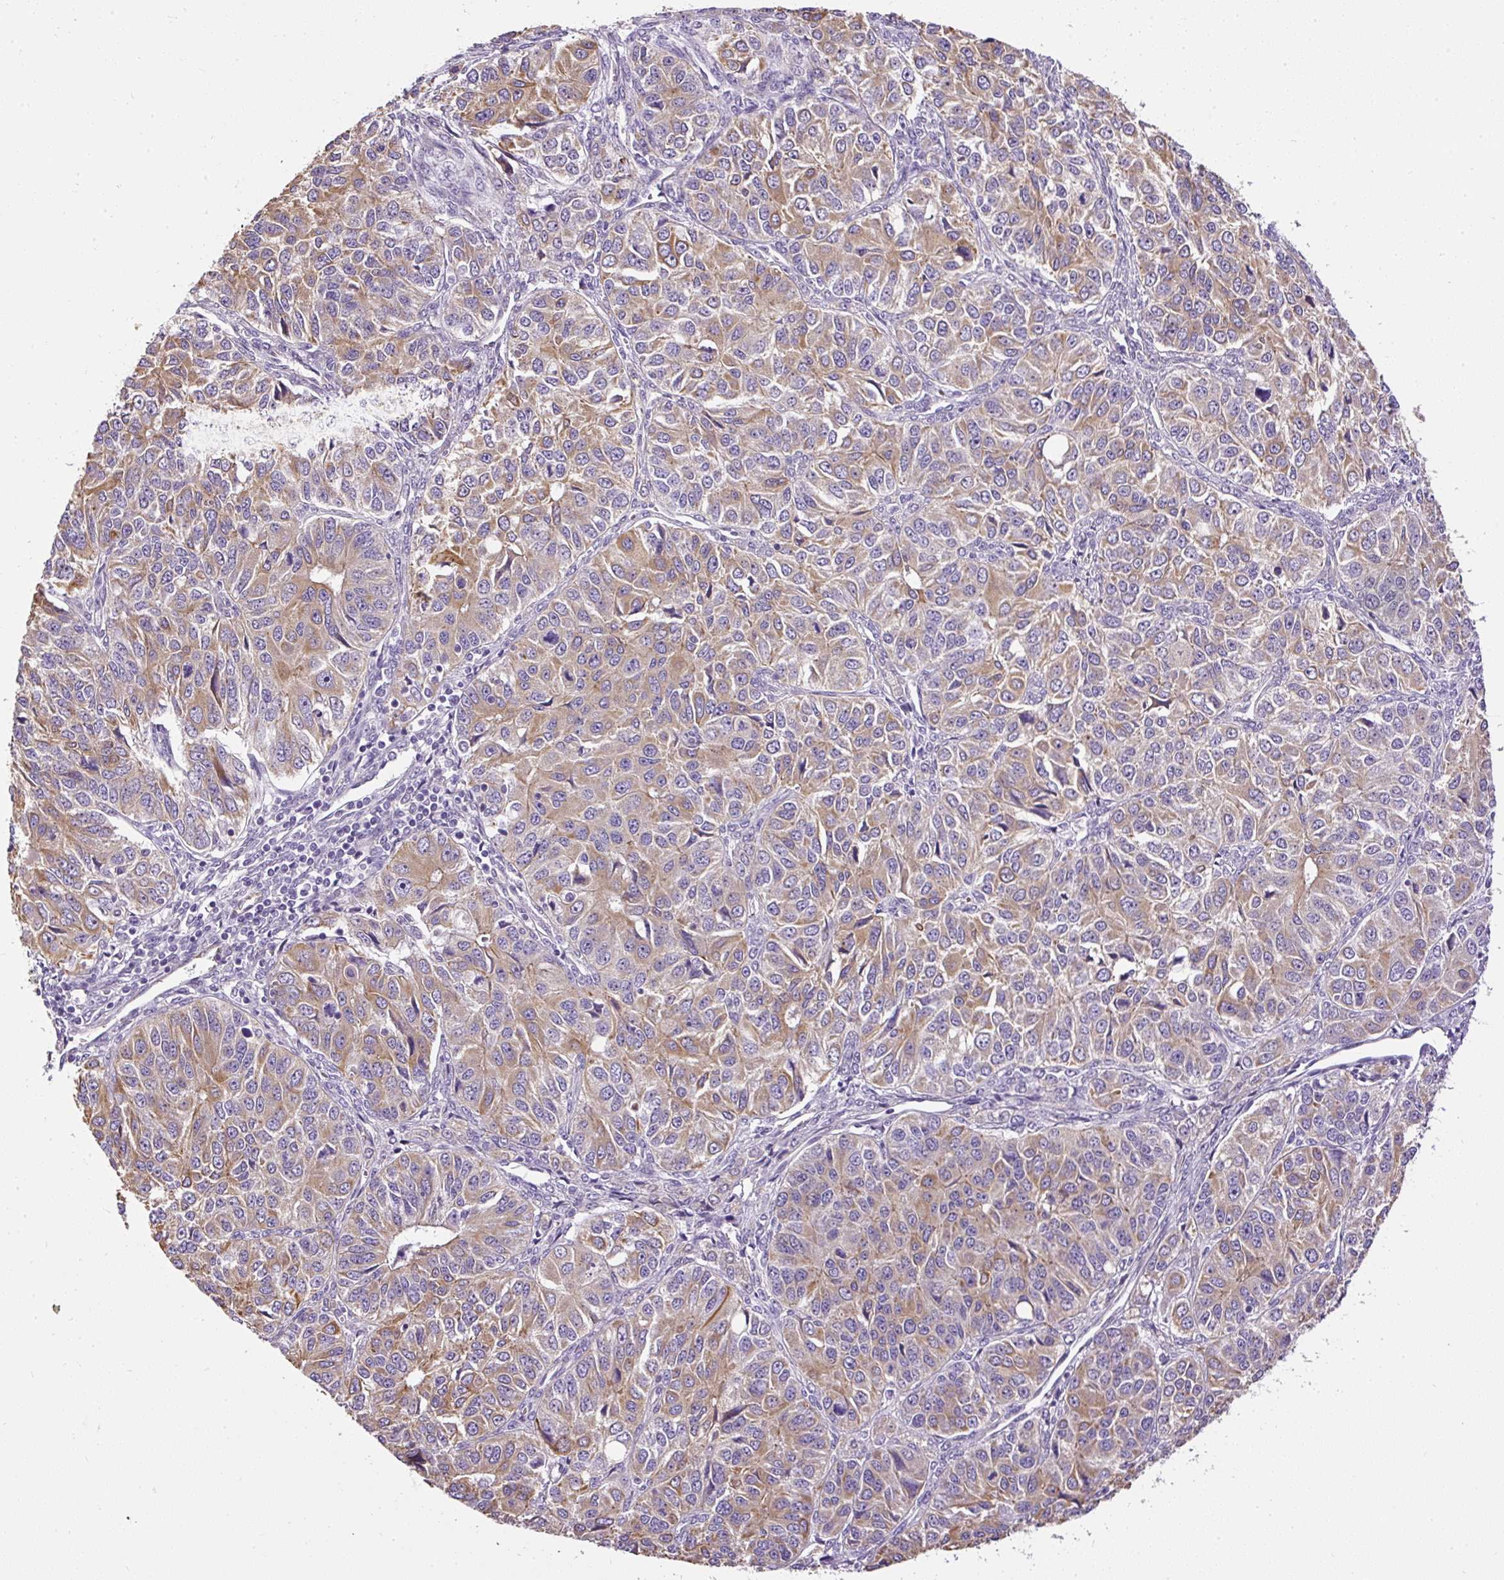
{"staining": {"intensity": "moderate", "quantity": ">75%", "location": "cytoplasmic/membranous"}, "tissue": "ovarian cancer", "cell_type": "Tumor cells", "image_type": "cancer", "snomed": [{"axis": "morphology", "description": "Carcinoma, endometroid"}, {"axis": "topography", "description": "Ovary"}], "caption": "An image of human endometroid carcinoma (ovarian) stained for a protein shows moderate cytoplasmic/membranous brown staining in tumor cells. Nuclei are stained in blue.", "gene": "FAM149A", "patient": {"sex": "female", "age": 51}}